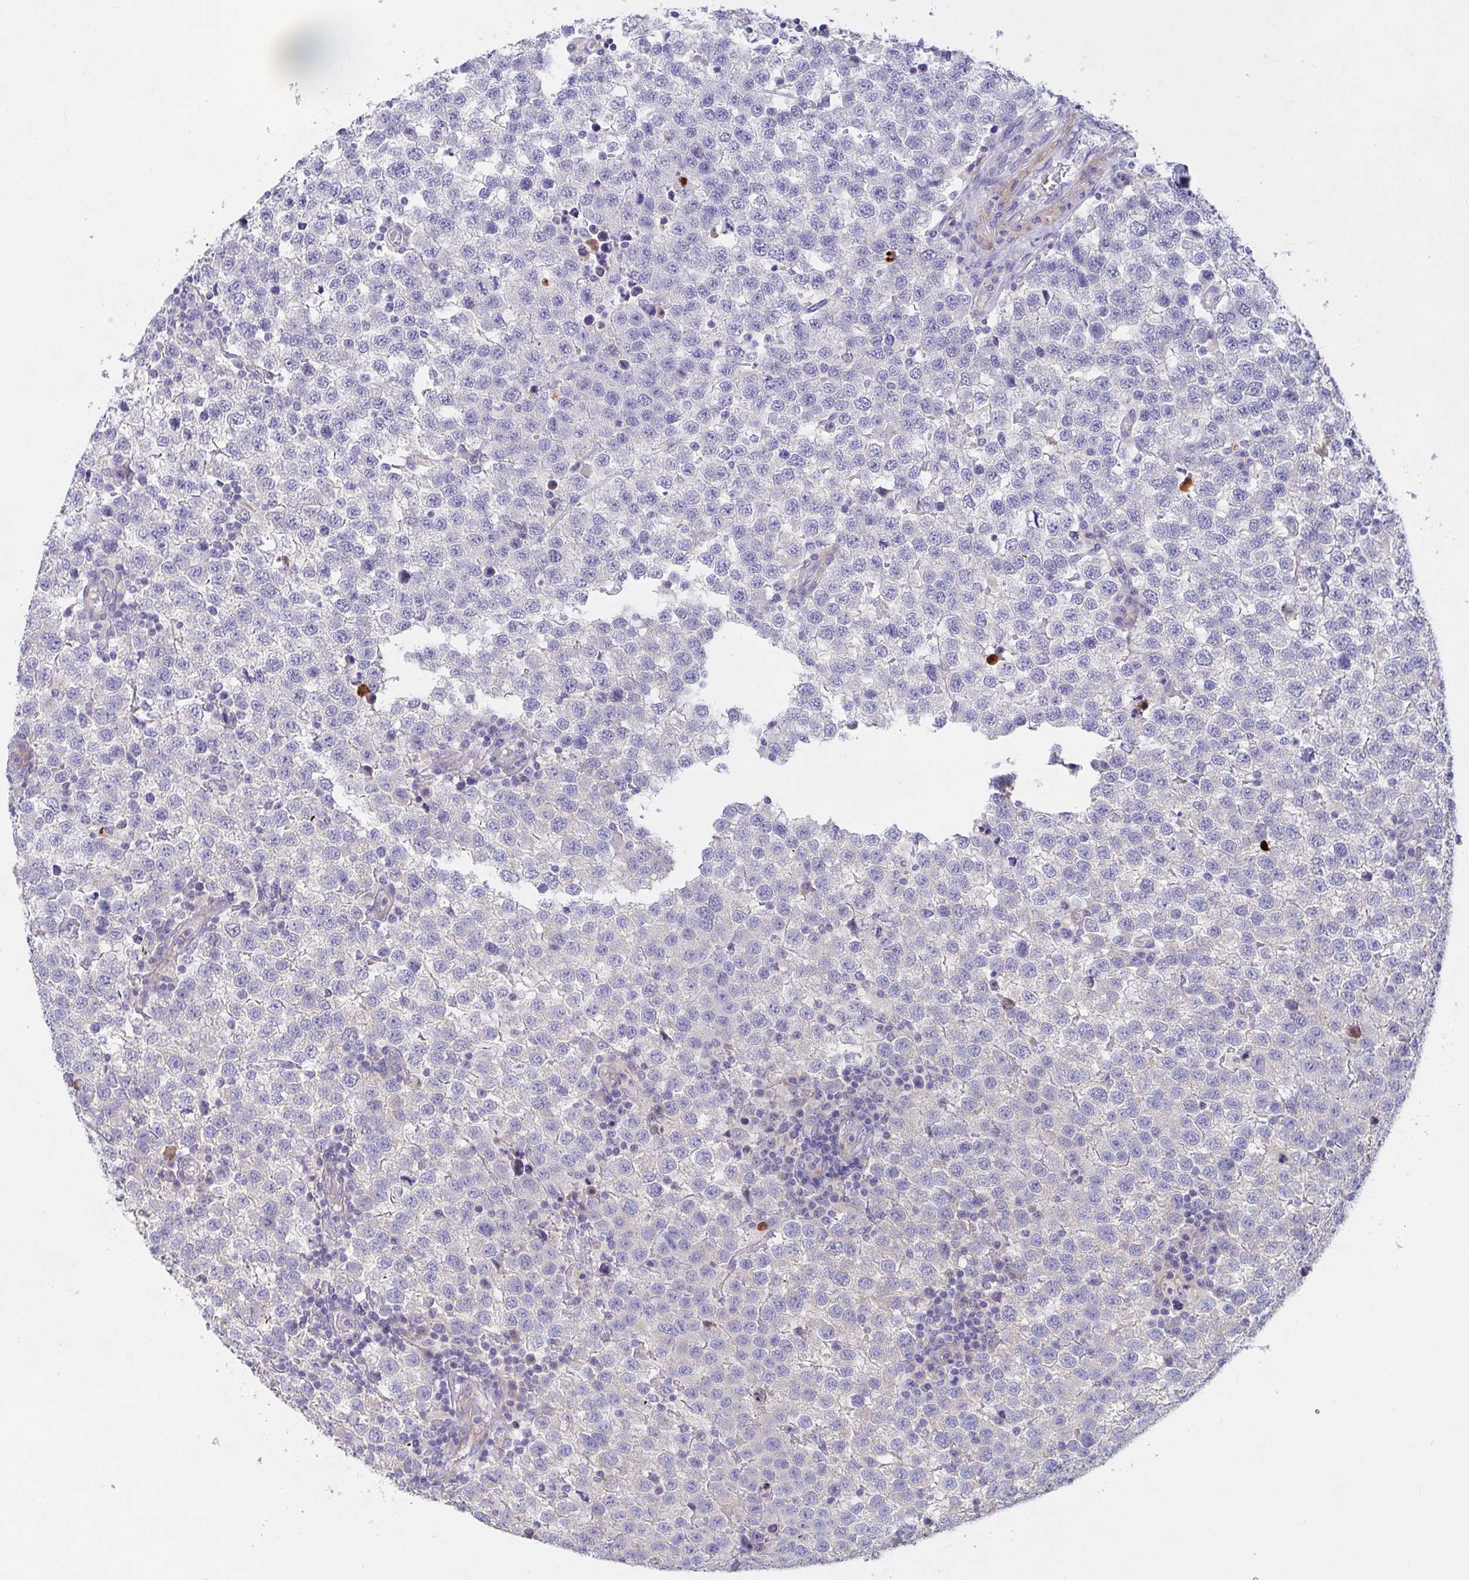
{"staining": {"intensity": "negative", "quantity": "none", "location": "none"}, "tissue": "testis cancer", "cell_type": "Tumor cells", "image_type": "cancer", "snomed": [{"axis": "morphology", "description": "Seminoma, NOS"}, {"axis": "topography", "description": "Testis"}], "caption": "An immunohistochemistry (IHC) histopathology image of testis cancer (seminoma) is shown. There is no staining in tumor cells of testis cancer (seminoma).", "gene": "ZNF561", "patient": {"sex": "male", "age": 34}}